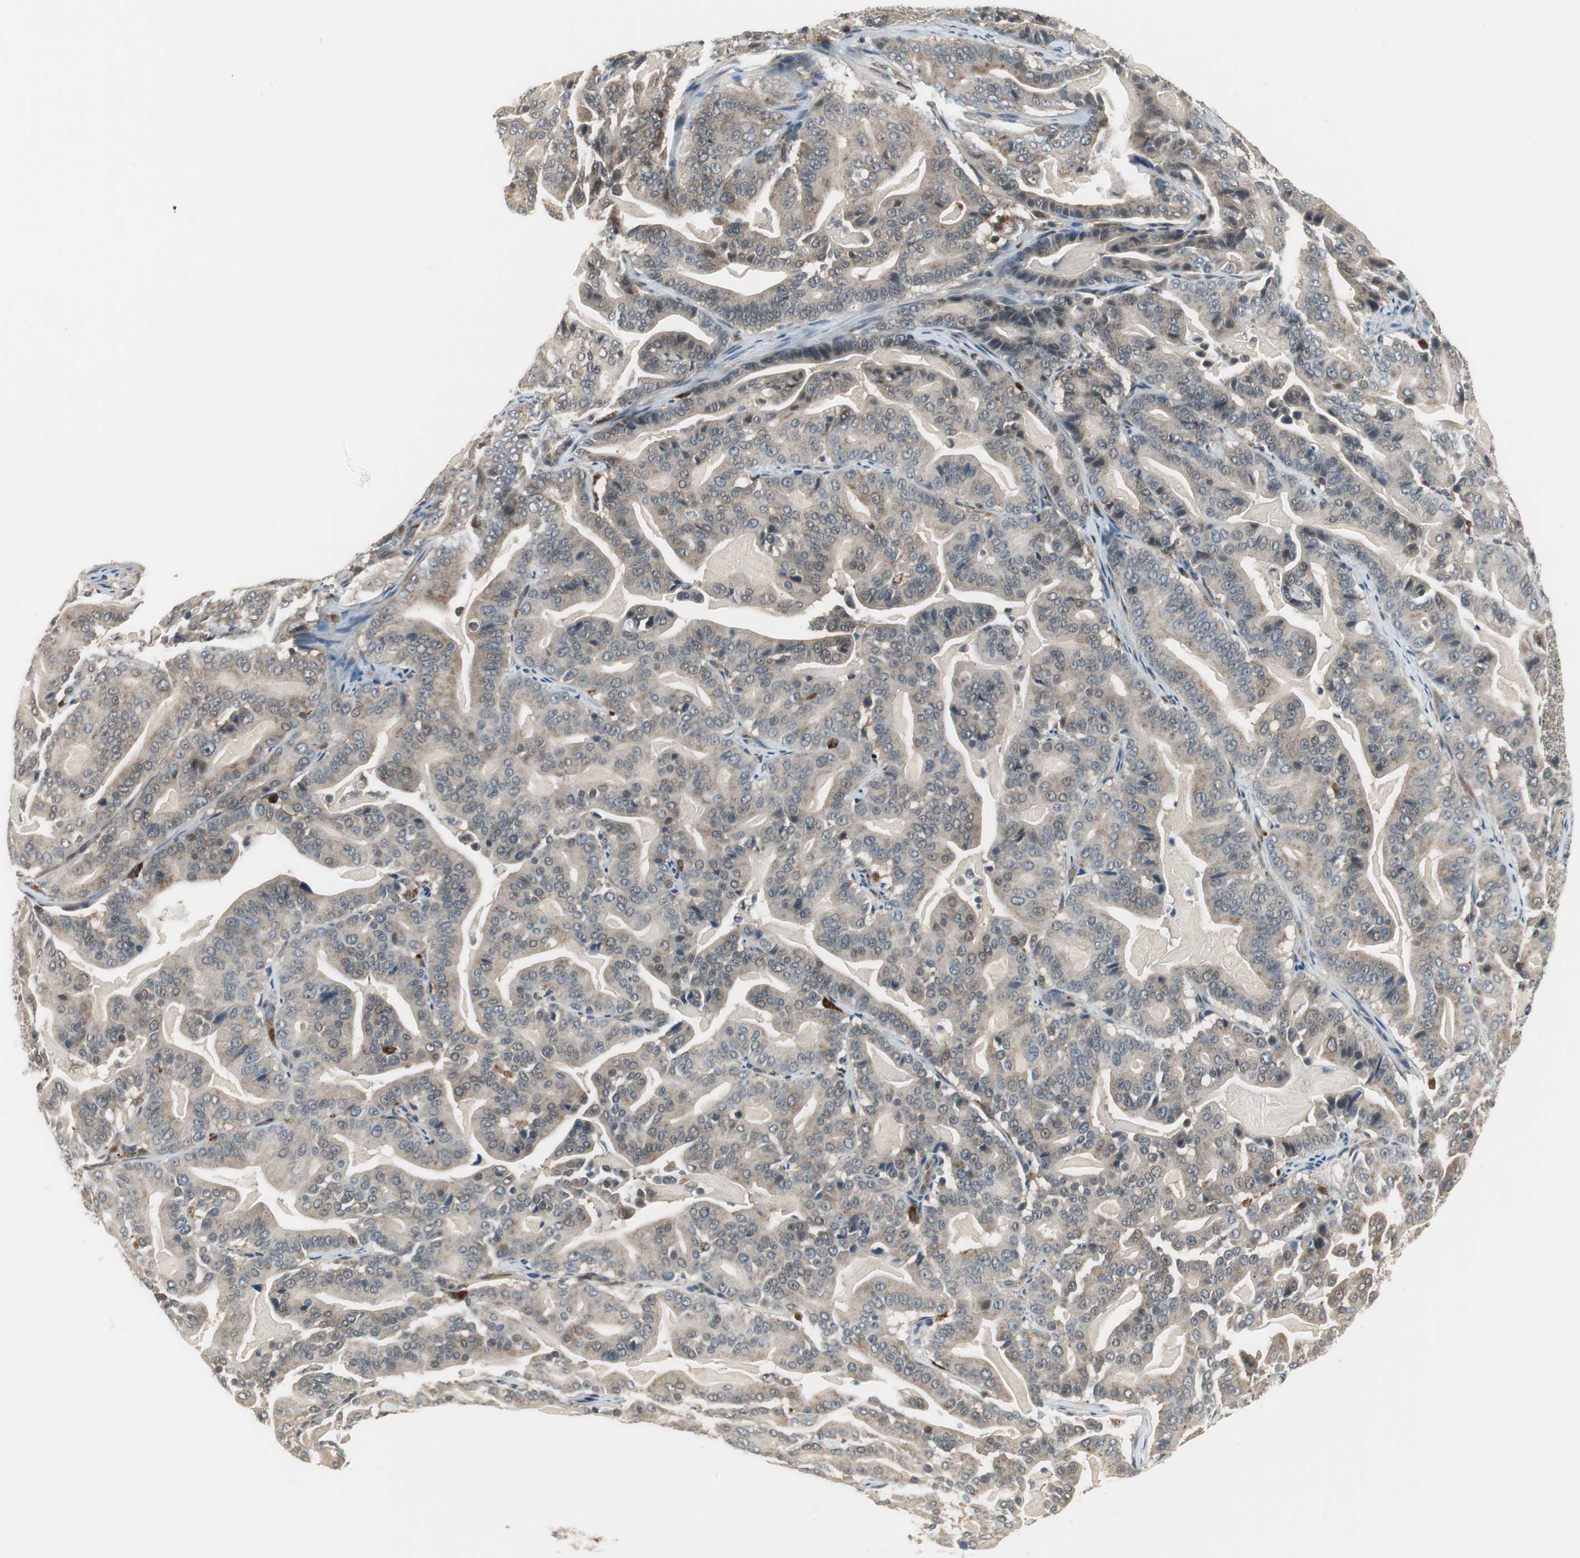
{"staining": {"intensity": "weak", "quantity": ">75%", "location": "cytoplasmic/membranous"}, "tissue": "pancreatic cancer", "cell_type": "Tumor cells", "image_type": "cancer", "snomed": [{"axis": "morphology", "description": "Adenocarcinoma, NOS"}, {"axis": "topography", "description": "Pancreas"}], "caption": "This histopathology image exhibits adenocarcinoma (pancreatic) stained with immunohistochemistry to label a protein in brown. The cytoplasmic/membranous of tumor cells show weak positivity for the protein. Nuclei are counter-stained blue.", "gene": "NCK1", "patient": {"sex": "male", "age": 63}}